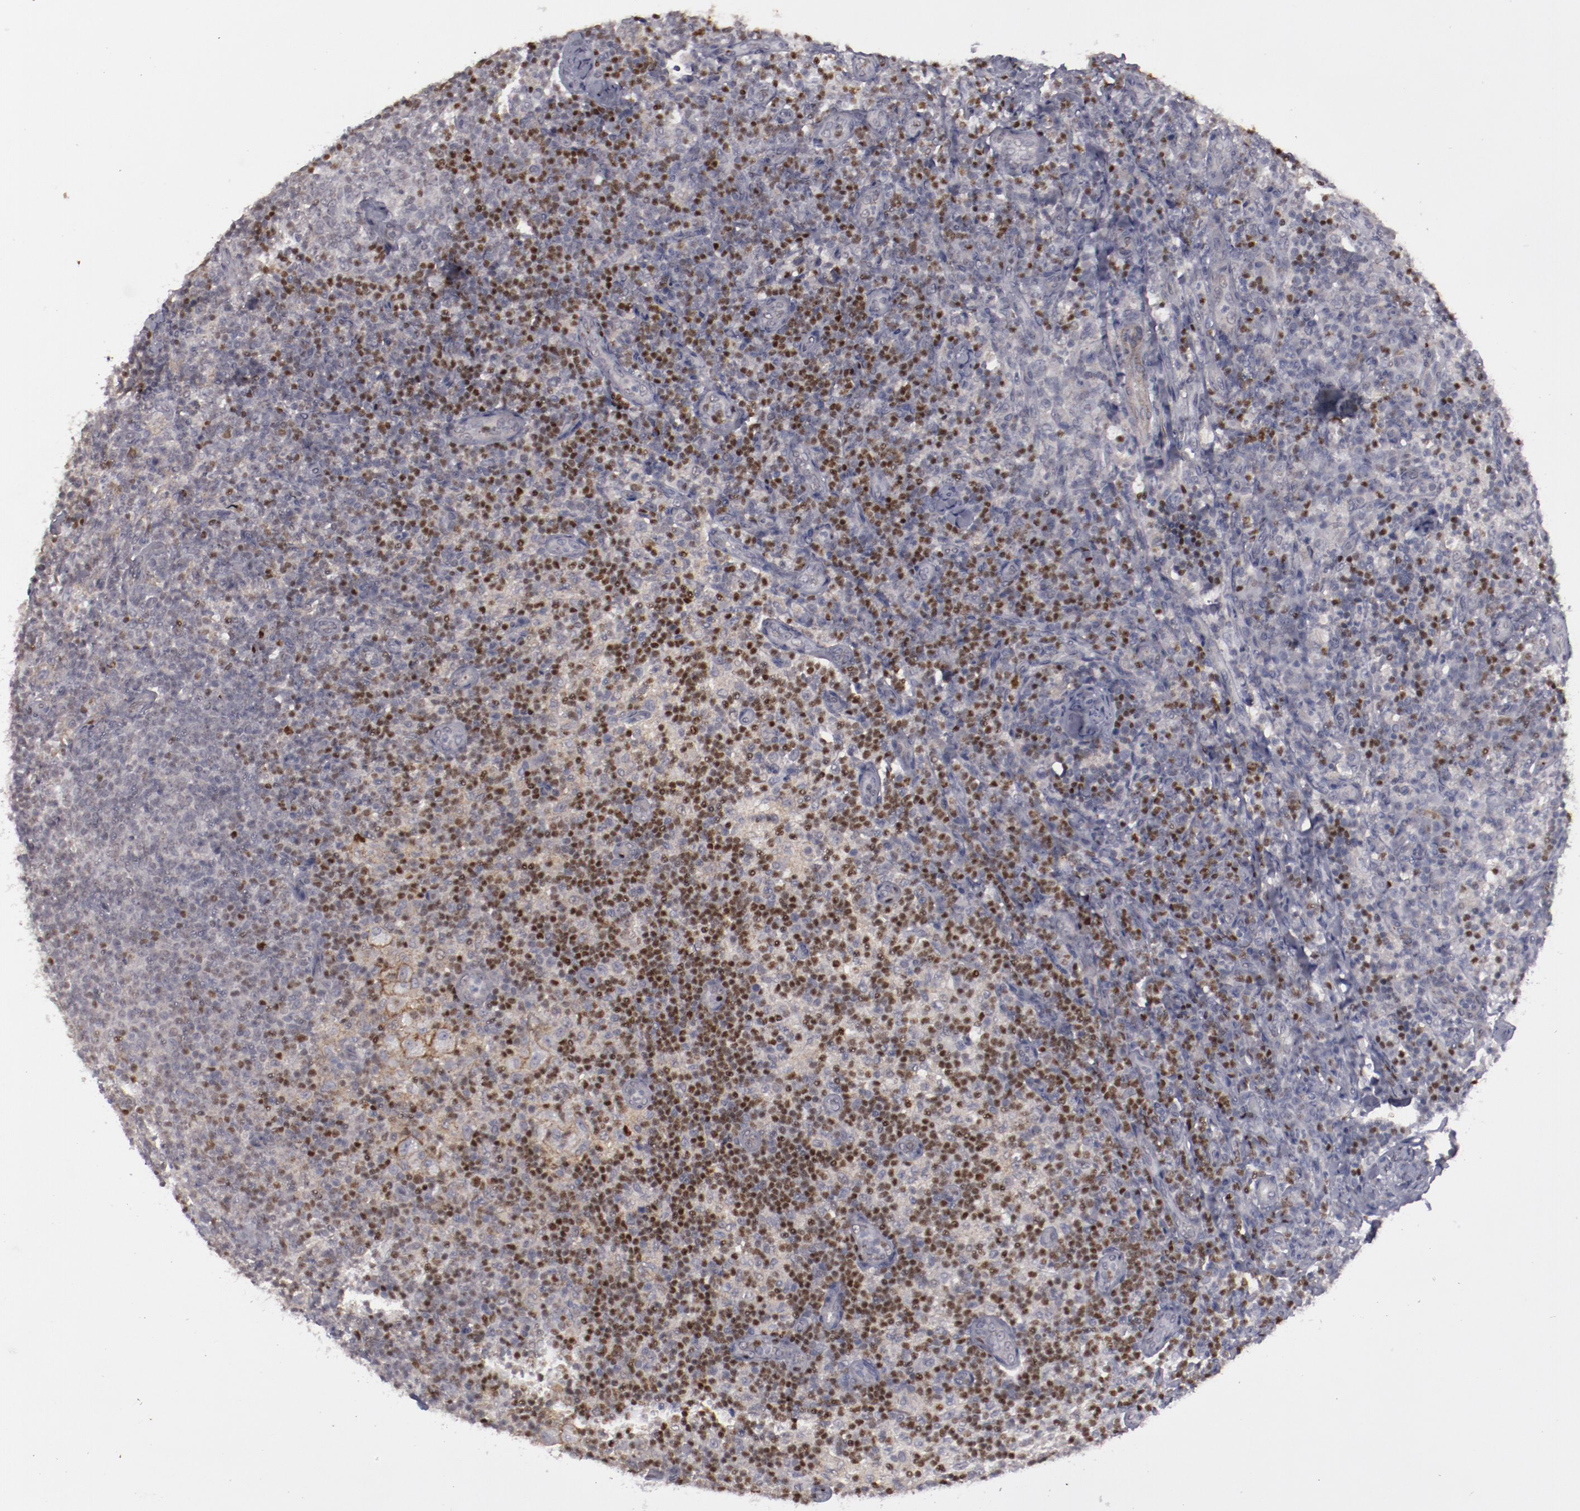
{"staining": {"intensity": "negative", "quantity": "none", "location": "none"}, "tissue": "lymph node", "cell_type": "Germinal center cells", "image_type": "normal", "snomed": [{"axis": "morphology", "description": "Normal tissue, NOS"}, {"axis": "morphology", "description": "Inflammation, NOS"}, {"axis": "topography", "description": "Lymph node"}], "caption": "There is no significant expression in germinal center cells of lymph node. Brightfield microscopy of IHC stained with DAB (3,3'-diaminobenzidine) (brown) and hematoxylin (blue), captured at high magnification.", "gene": "LEF1", "patient": {"sex": "male", "age": 46}}